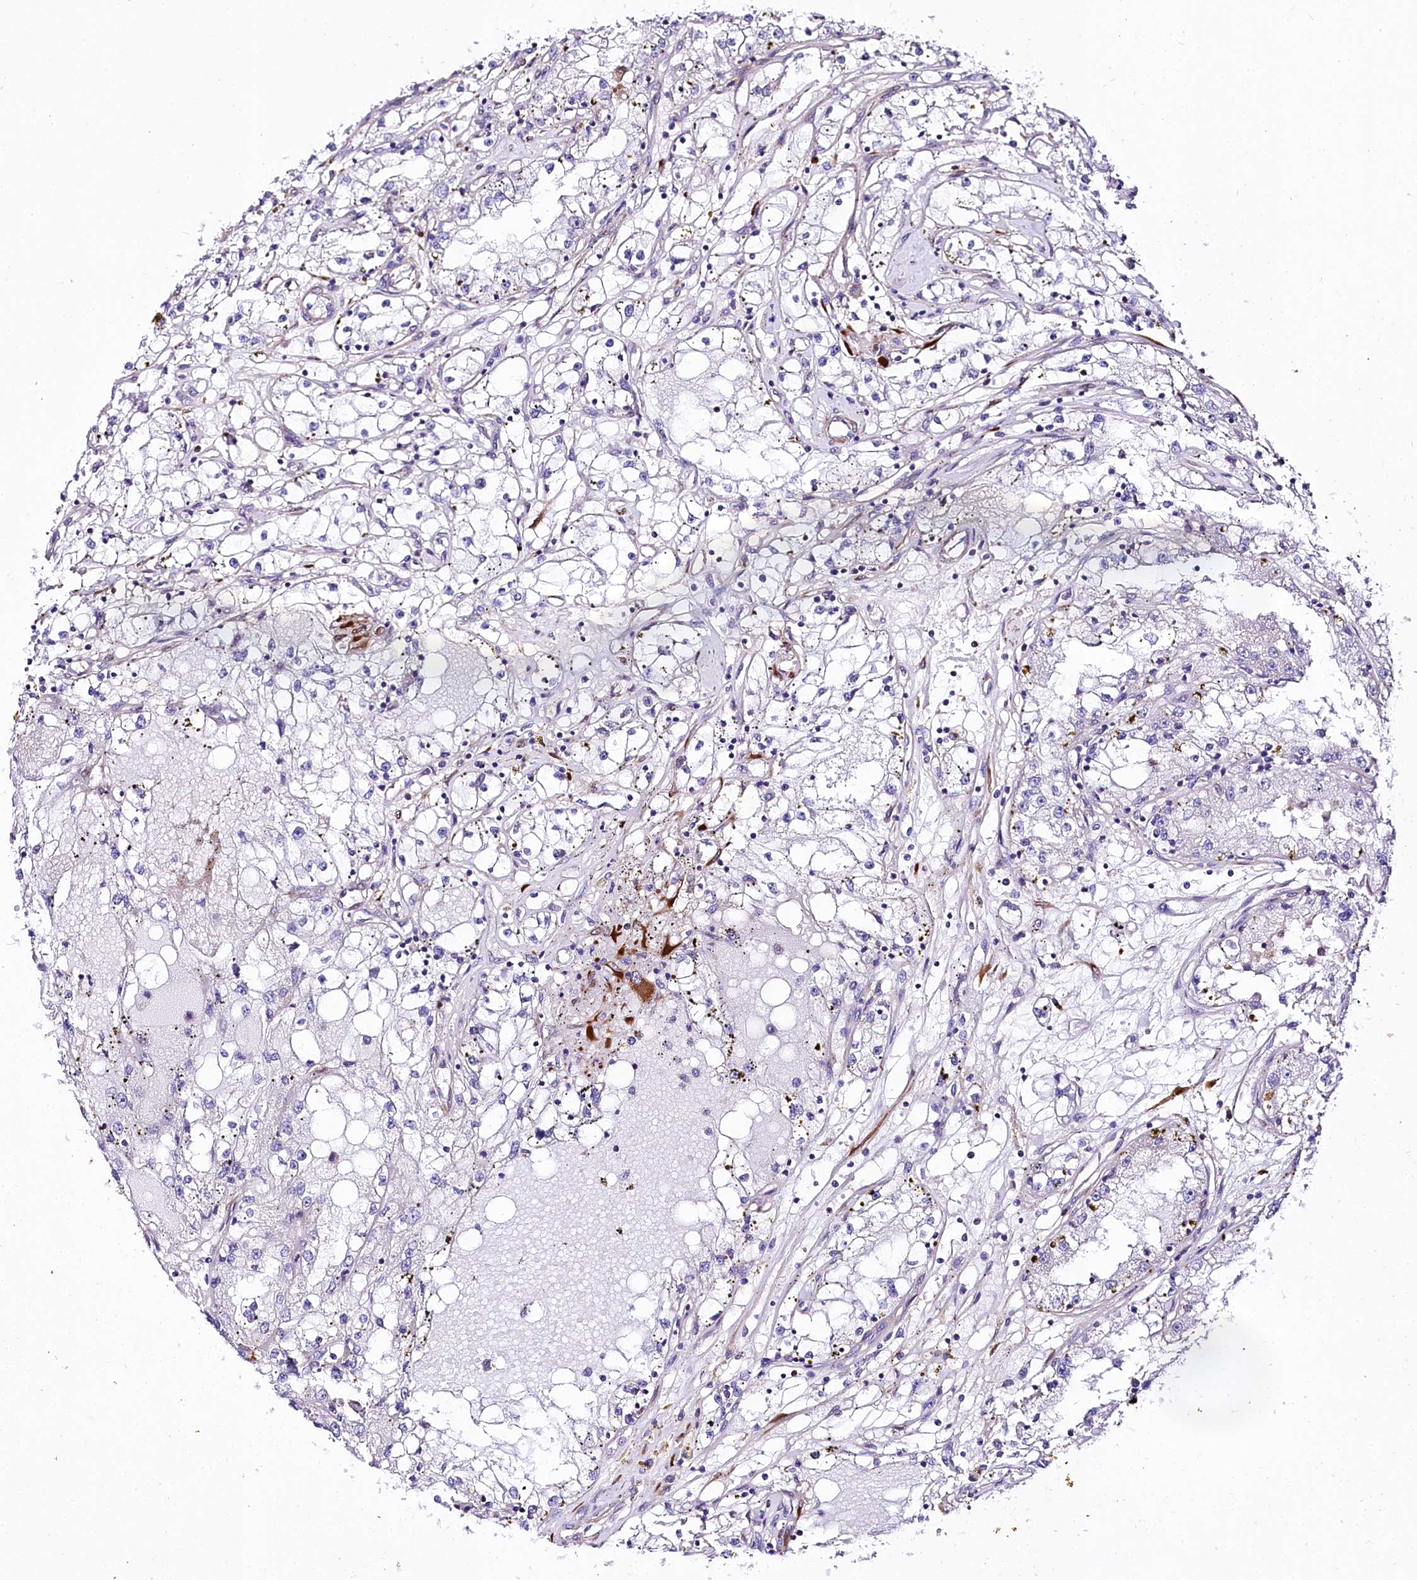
{"staining": {"intensity": "negative", "quantity": "none", "location": "none"}, "tissue": "renal cancer", "cell_type": "Tumor cells", "image_type": "cancer", "snomed": [{"axis": "morphology", "description": "Adenocarcinoma, NOS"}, {"axis": "topography", "description": "Kidney"}], "caption": "High magnification brightfield microscopy of renal cancer stained with DAB (brown) and counterstained with hematoxylin (blue): tumor cells show no significant staining.", "gene": "FCHSD2", "patient": {"sex": "male", "age": 56}}